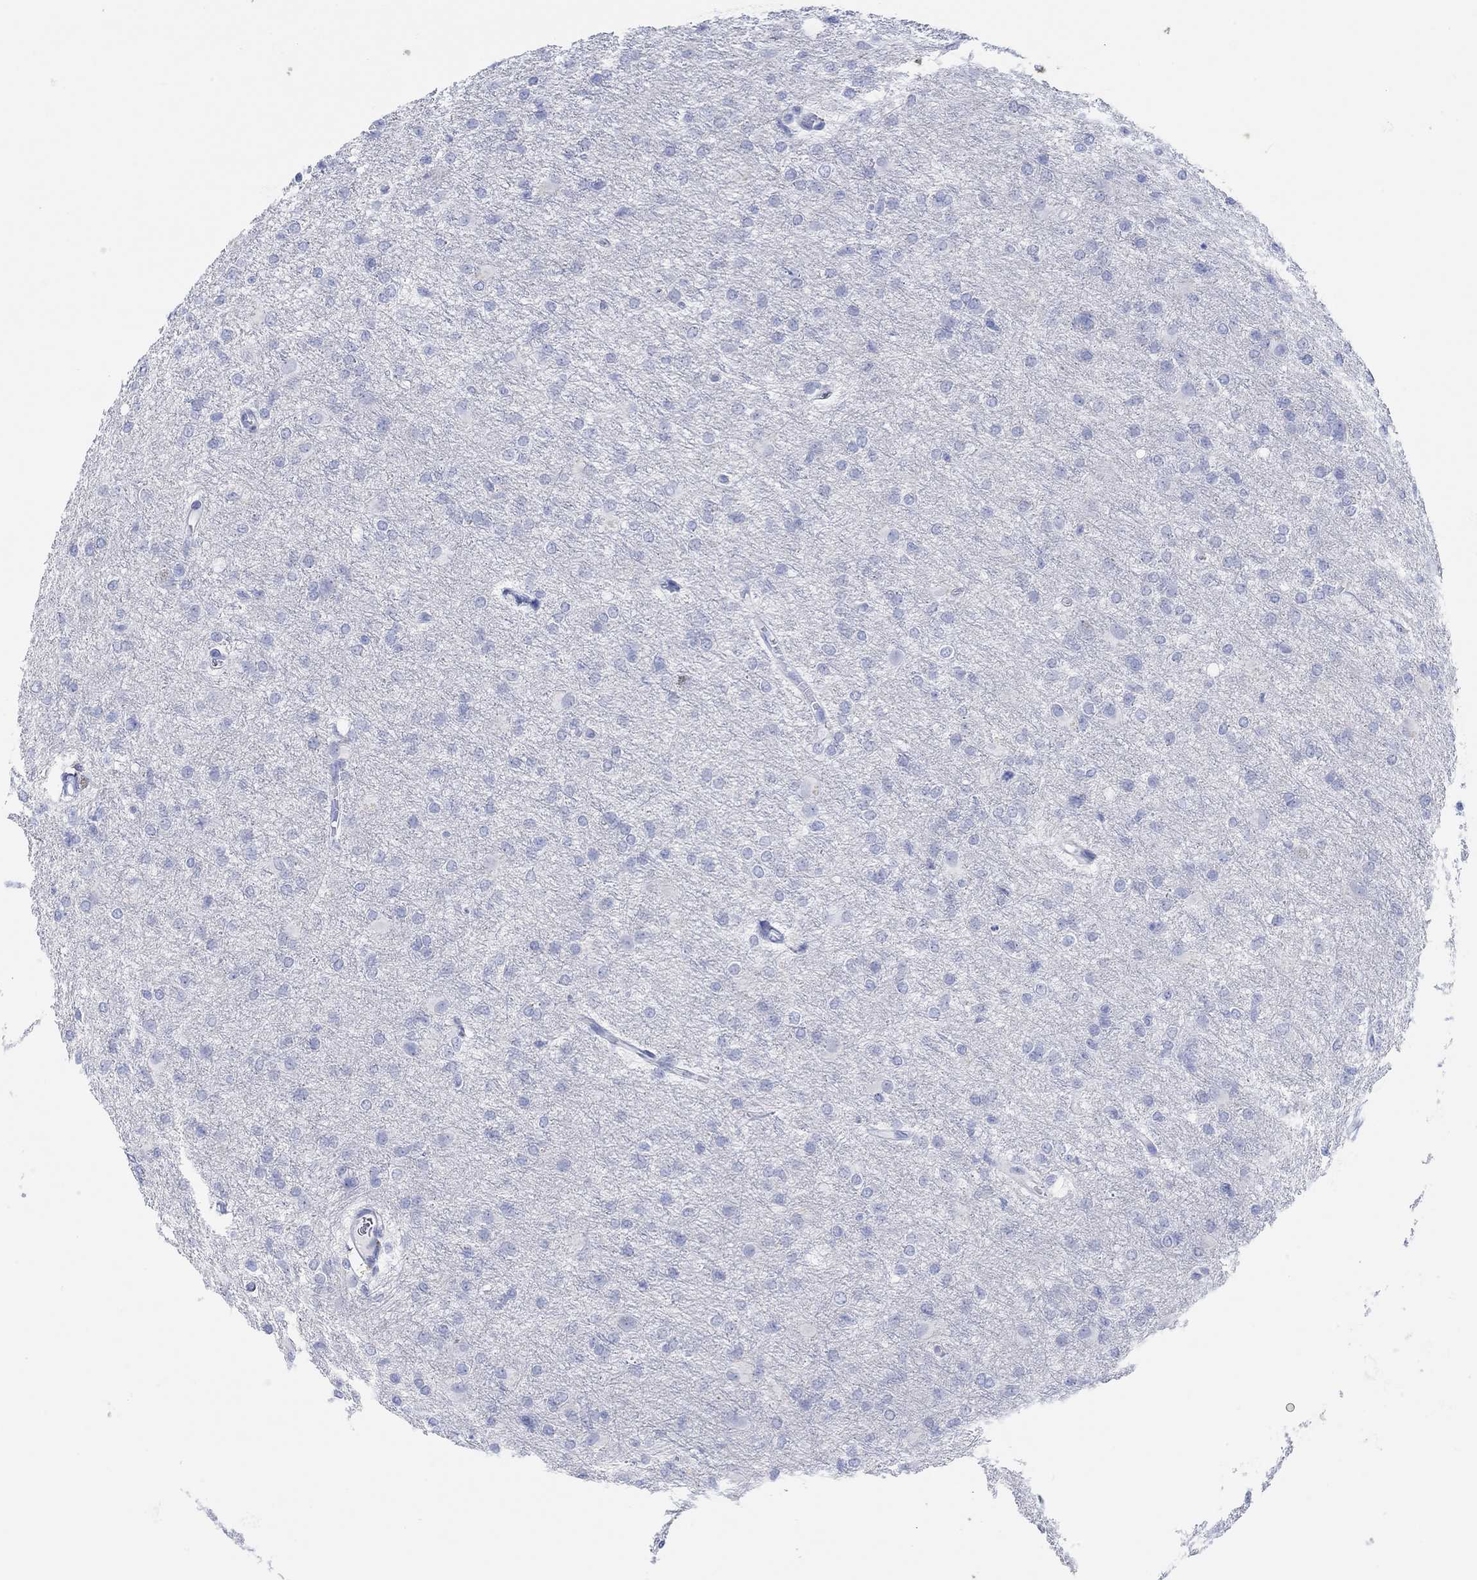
{"staining": {"intensity": "negative", "quantity": "none", "location": "none"}, "tissue": "glioma", "cell_type": "Tumor cells", "image_type": "cancer", "snomed": [{"axis": "morphology", "description": "Glioma, malignant, High grade"}, {"axis": "topography", "description": "Brain"}], "caption": "Malignant high-grade glioma was stained to show a protein in brown. There is no significant staining in tumor cells.", "gene": "AK8", "patient": {"sex": "male", "age": 68}}